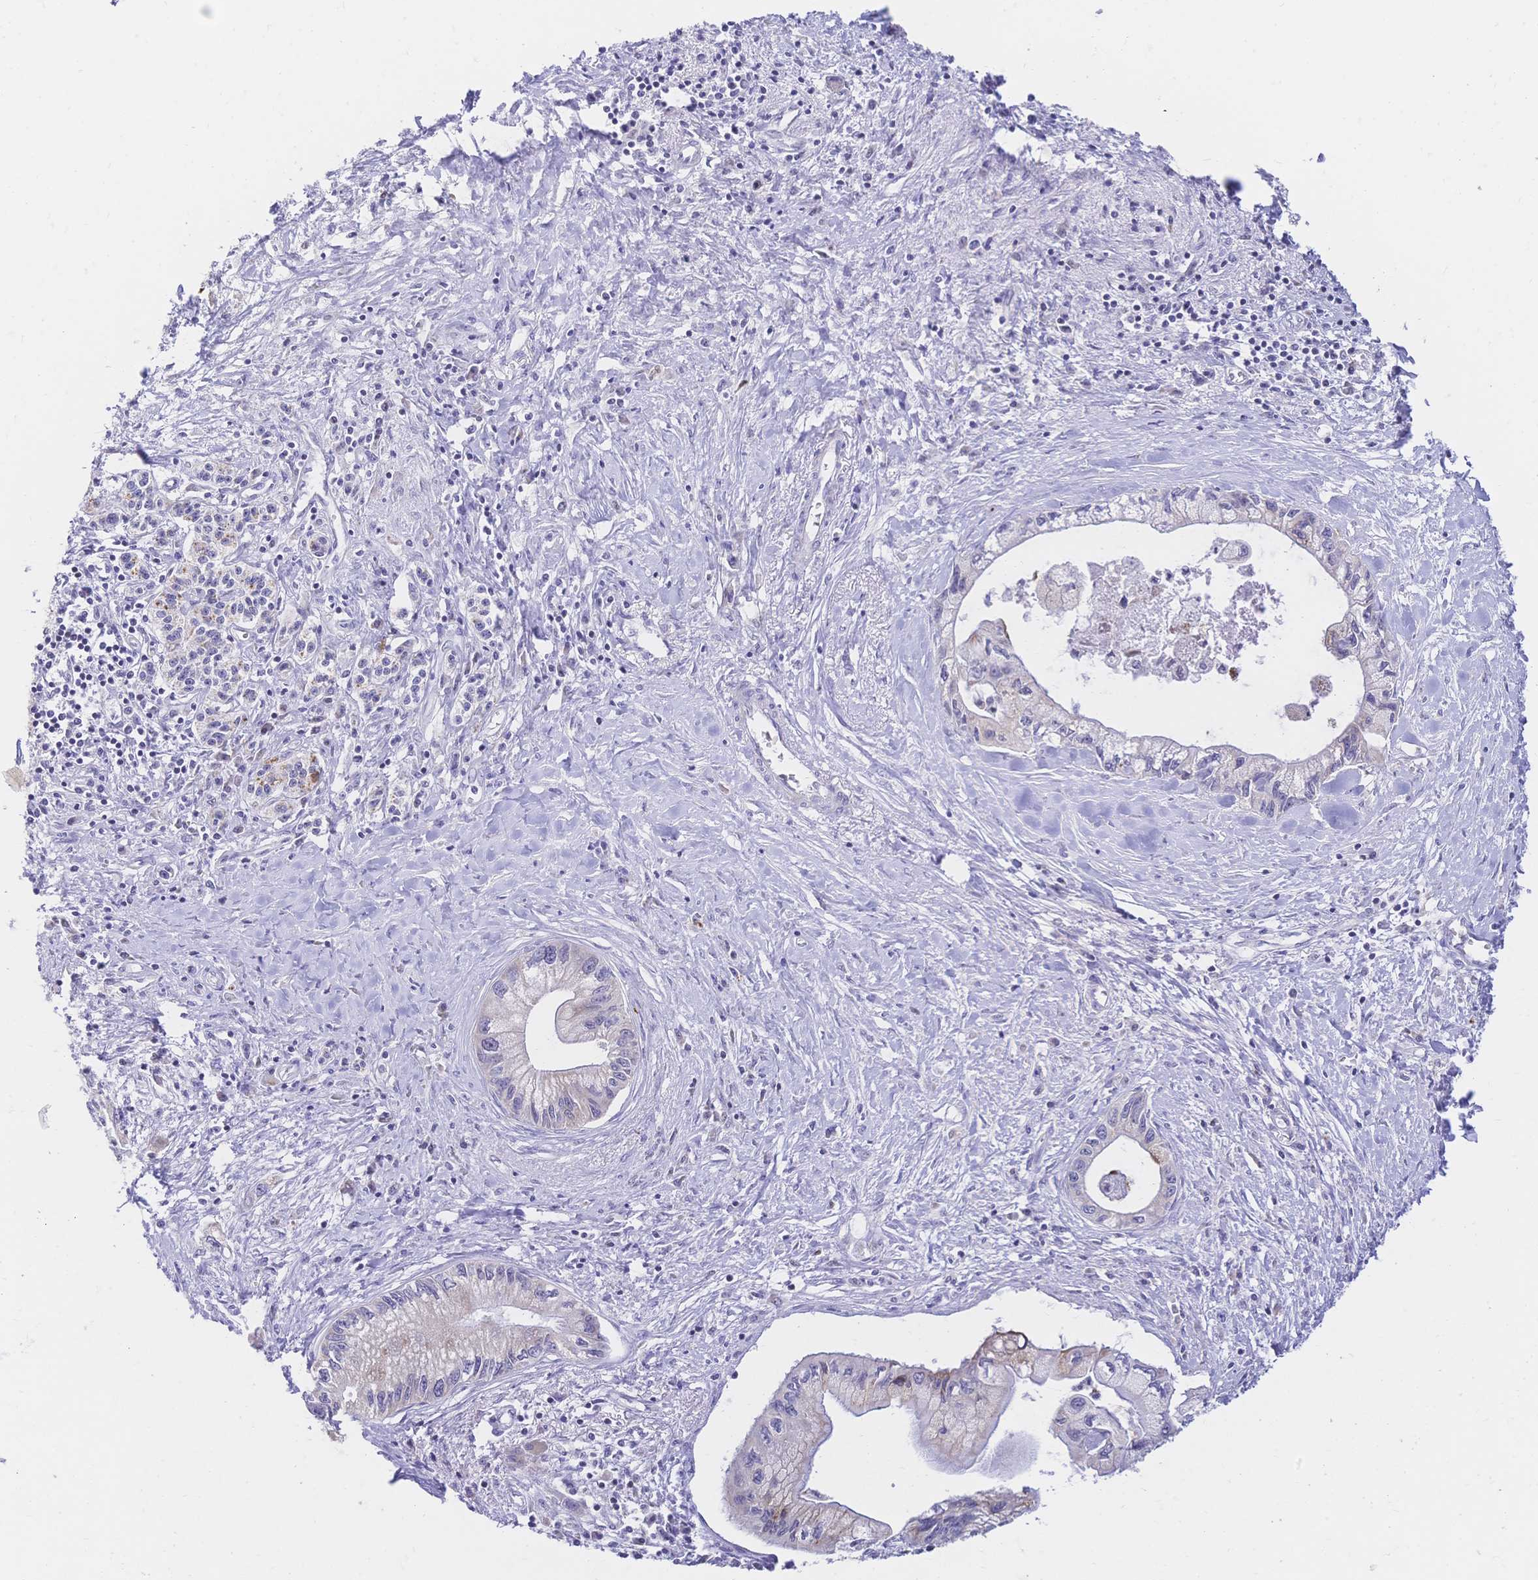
{"staining": {"intensity": "weak", "quantity": "<25%", "location": "cytoplasmic/membranous"}, "tissue": "pancreatic cancer", "cell_type": "Tumor cells", "image_type": "cancer", "snomed": [{"axis": "morphology", "description": "Adenocarcinoma, NOS"}, {"axis": "topography", "description": "Pancreas"}], "caption": "This is an IHC image of human pancreatic cancer (adenocarcinoma). There is no positivity in tumor cells.", "gene": "CLEC18B", "patient": {"sex": "male", "age": 61}}